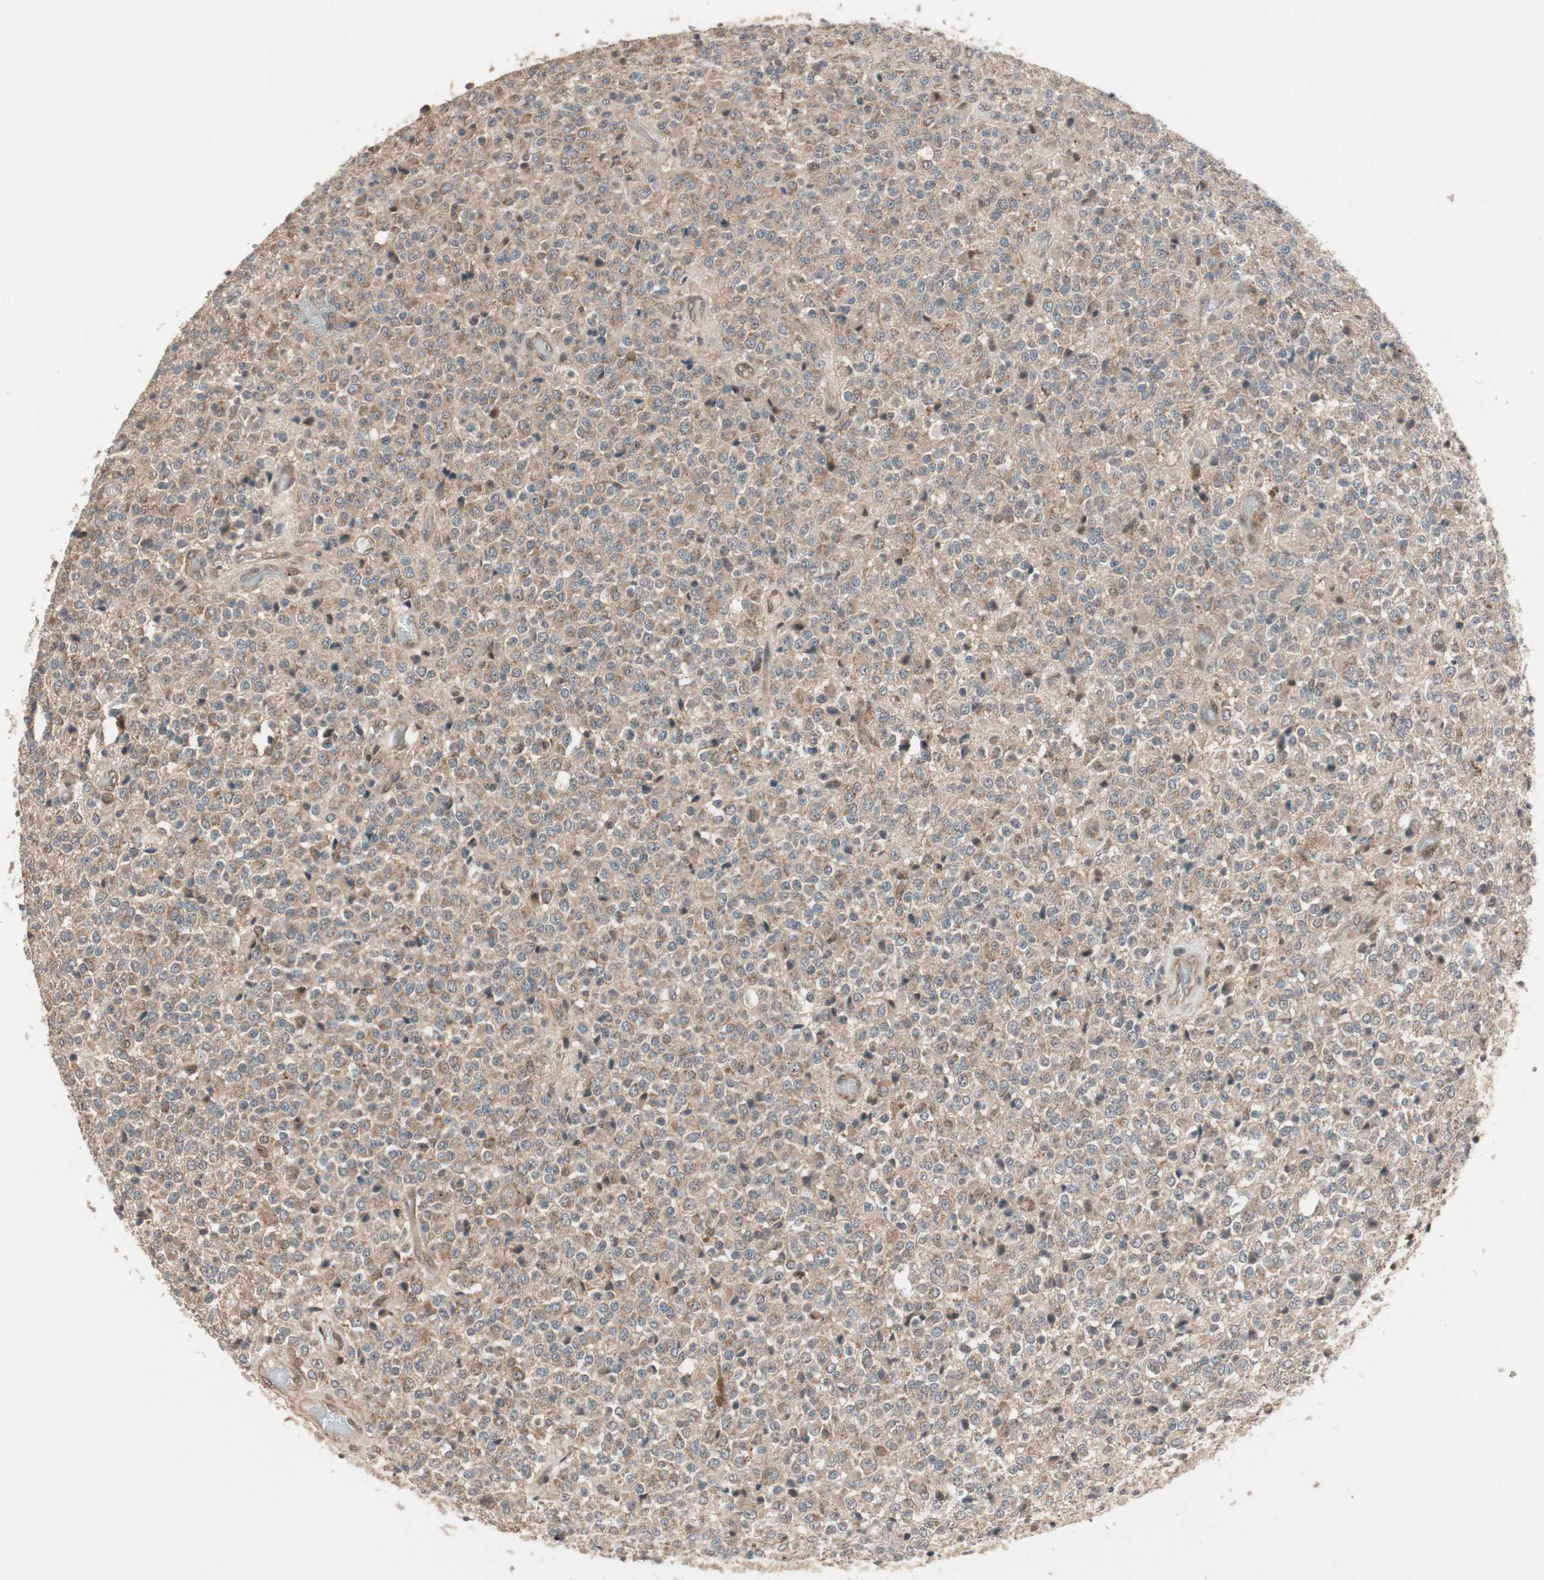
{"staining": {"intensity": "moderate", "quantity": ">75%", "location": "cytoplasmic/membranous"}, "tissue": "glioma", "cell_type": "Tumor cells", "image_type": "cancer", "snomed": [{"axis": "morphology", "description": "Glioma, malignant, High grade"}, {"axis": "topography", "description": "pancreas cauda"}], "caption": "Human glioma stained for a protein (brown) shows moderate cytoplasmic/membranous positive staining in approximately >75% of tumor cells.", "gene": "FBXO5", "patient": {"sex": "male", "age": 60}}